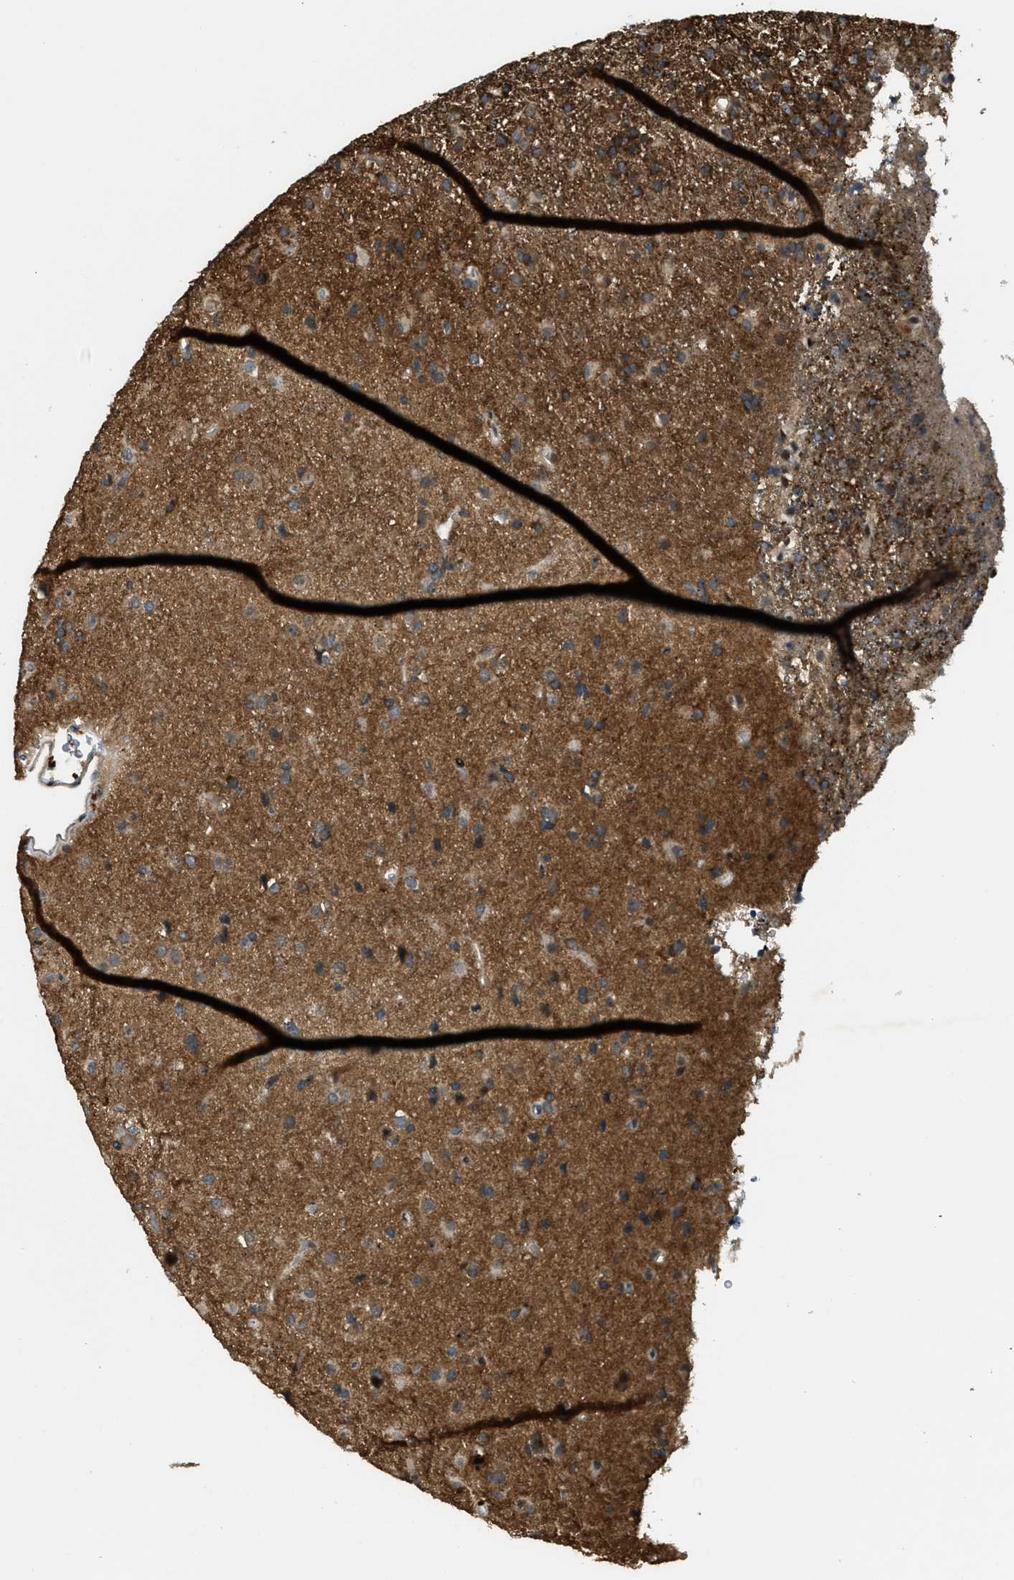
{"staining": {"intensity": "moderate", "quantity": "<25%", "location": "cytoplasmic/membranous"}, "tissue": "glioma", "cell_type": "Tumor cells", "image_type": "cancer", "snomed": [{"axis": "morphology", "description": "Glioma, malignant, Low grade"}, {"axis": "topography", "description": "Brain"}], "caption": "Protein analysis of malignant glioma (low-grade) tissue shows moderate cytoplasmic/membranous expression in about <25% of tumor cells.", "gene": "TRAPPC14", "patient": {"sex": "male", "age": 65}}